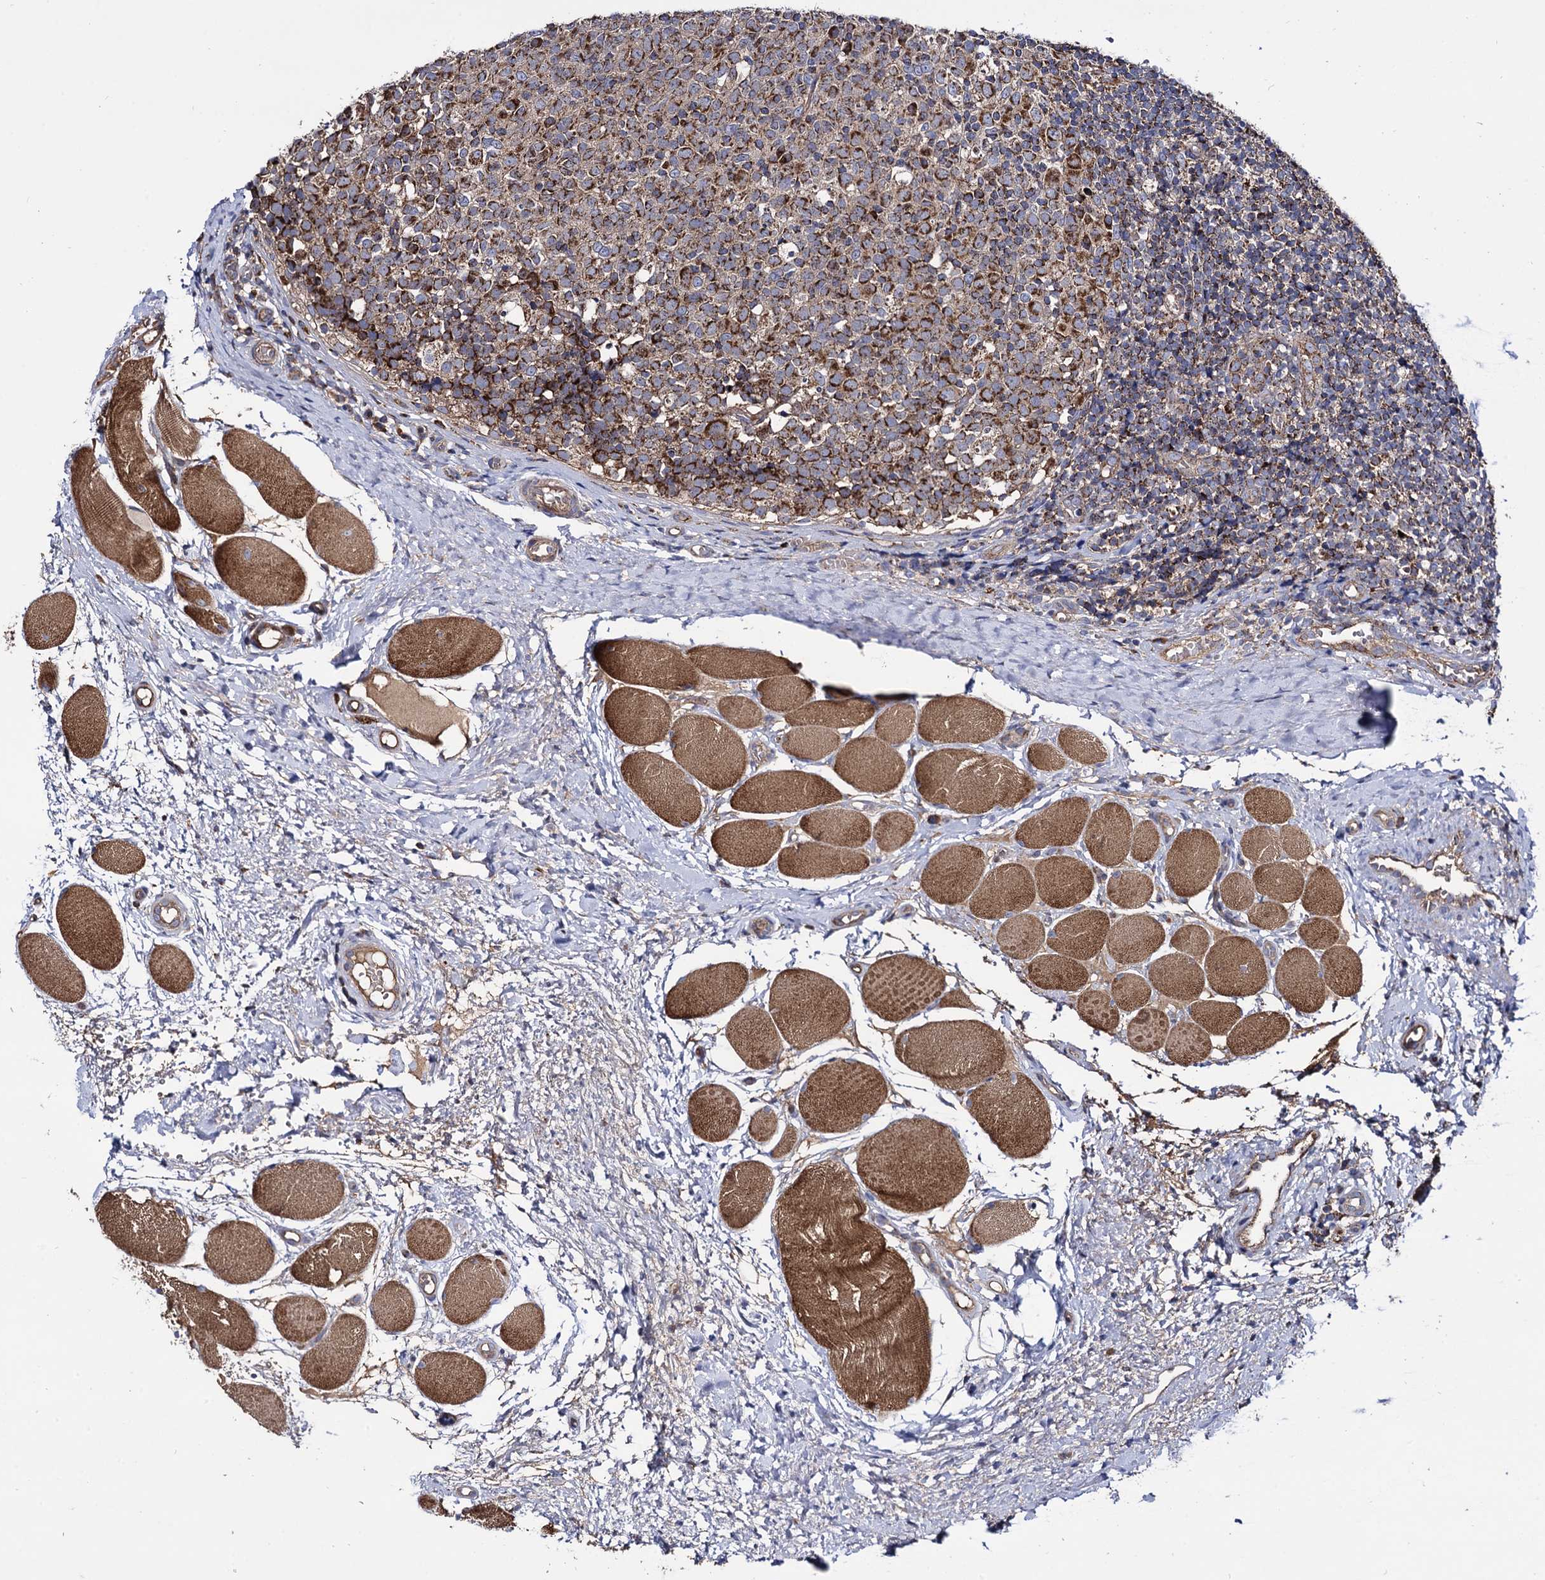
{"staining": {"intensity": "strong", "quantity": "25%-75%", "location": "cytoplasmic/membranous"}, "tissue": "tonsil", "cell_type": "Germinal center cells", "image_type": "normal", "snomed": [{"axis": "morphology", "description": "Normal tissue, NOS"}, {"axis": "topography", "description": "Tonsil"}], "caption": "Tonsil stained with immunohistochemistry shows strong cytoplasmic/membranous expression in approximately 25%-75% of germinal center cells. The staining is performed using DAB (3,3'-diaminobenzidine) brown chromogen to label protein expression. The nuclei are counter-stained blue using hematoxylin.", "gene": "IQCH", "patient": {"sex": "female", "age": 19}}